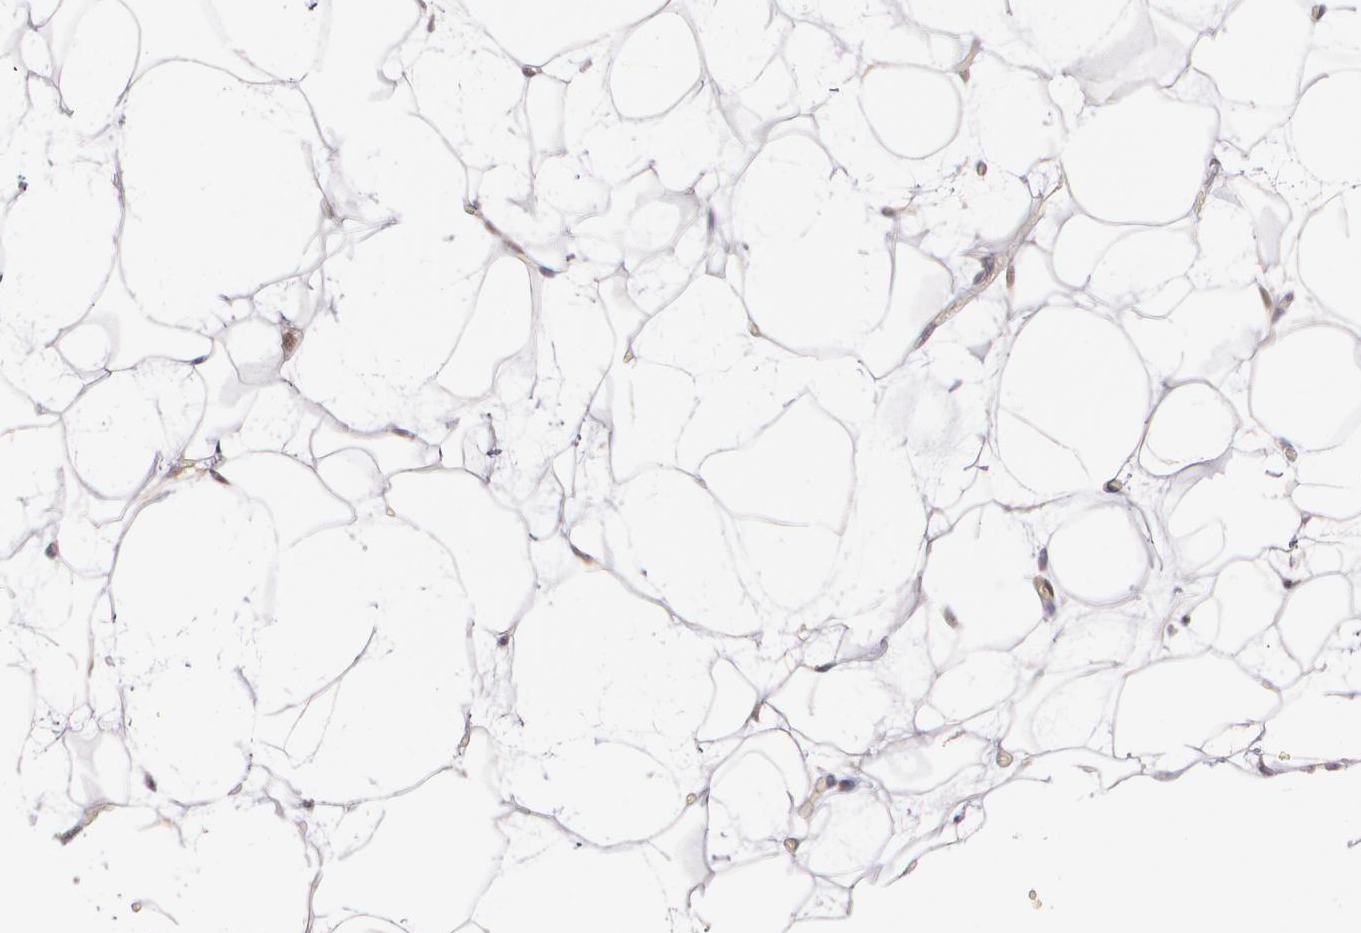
{"staining": {"intensity": "weak", "quantity": ">75%", "location": "cytoplasmic/membranous"}, "tissue": "breast", "cell_type": "Adipocytes", "image_type": "normal", "snomed": [{"axis": "morphology", "description": "Normal tissue, NOS"}, {"axis": "topography", "description": "Breast"}], "caption": "An image showing weak cytoplasmic/membranous staining in about >75% of adipocytes in unremarkable breast, as visualized by brown immunohistochemical staining.", "gene": "LRG1", "patient": {"sex": "female", "age": 23}}